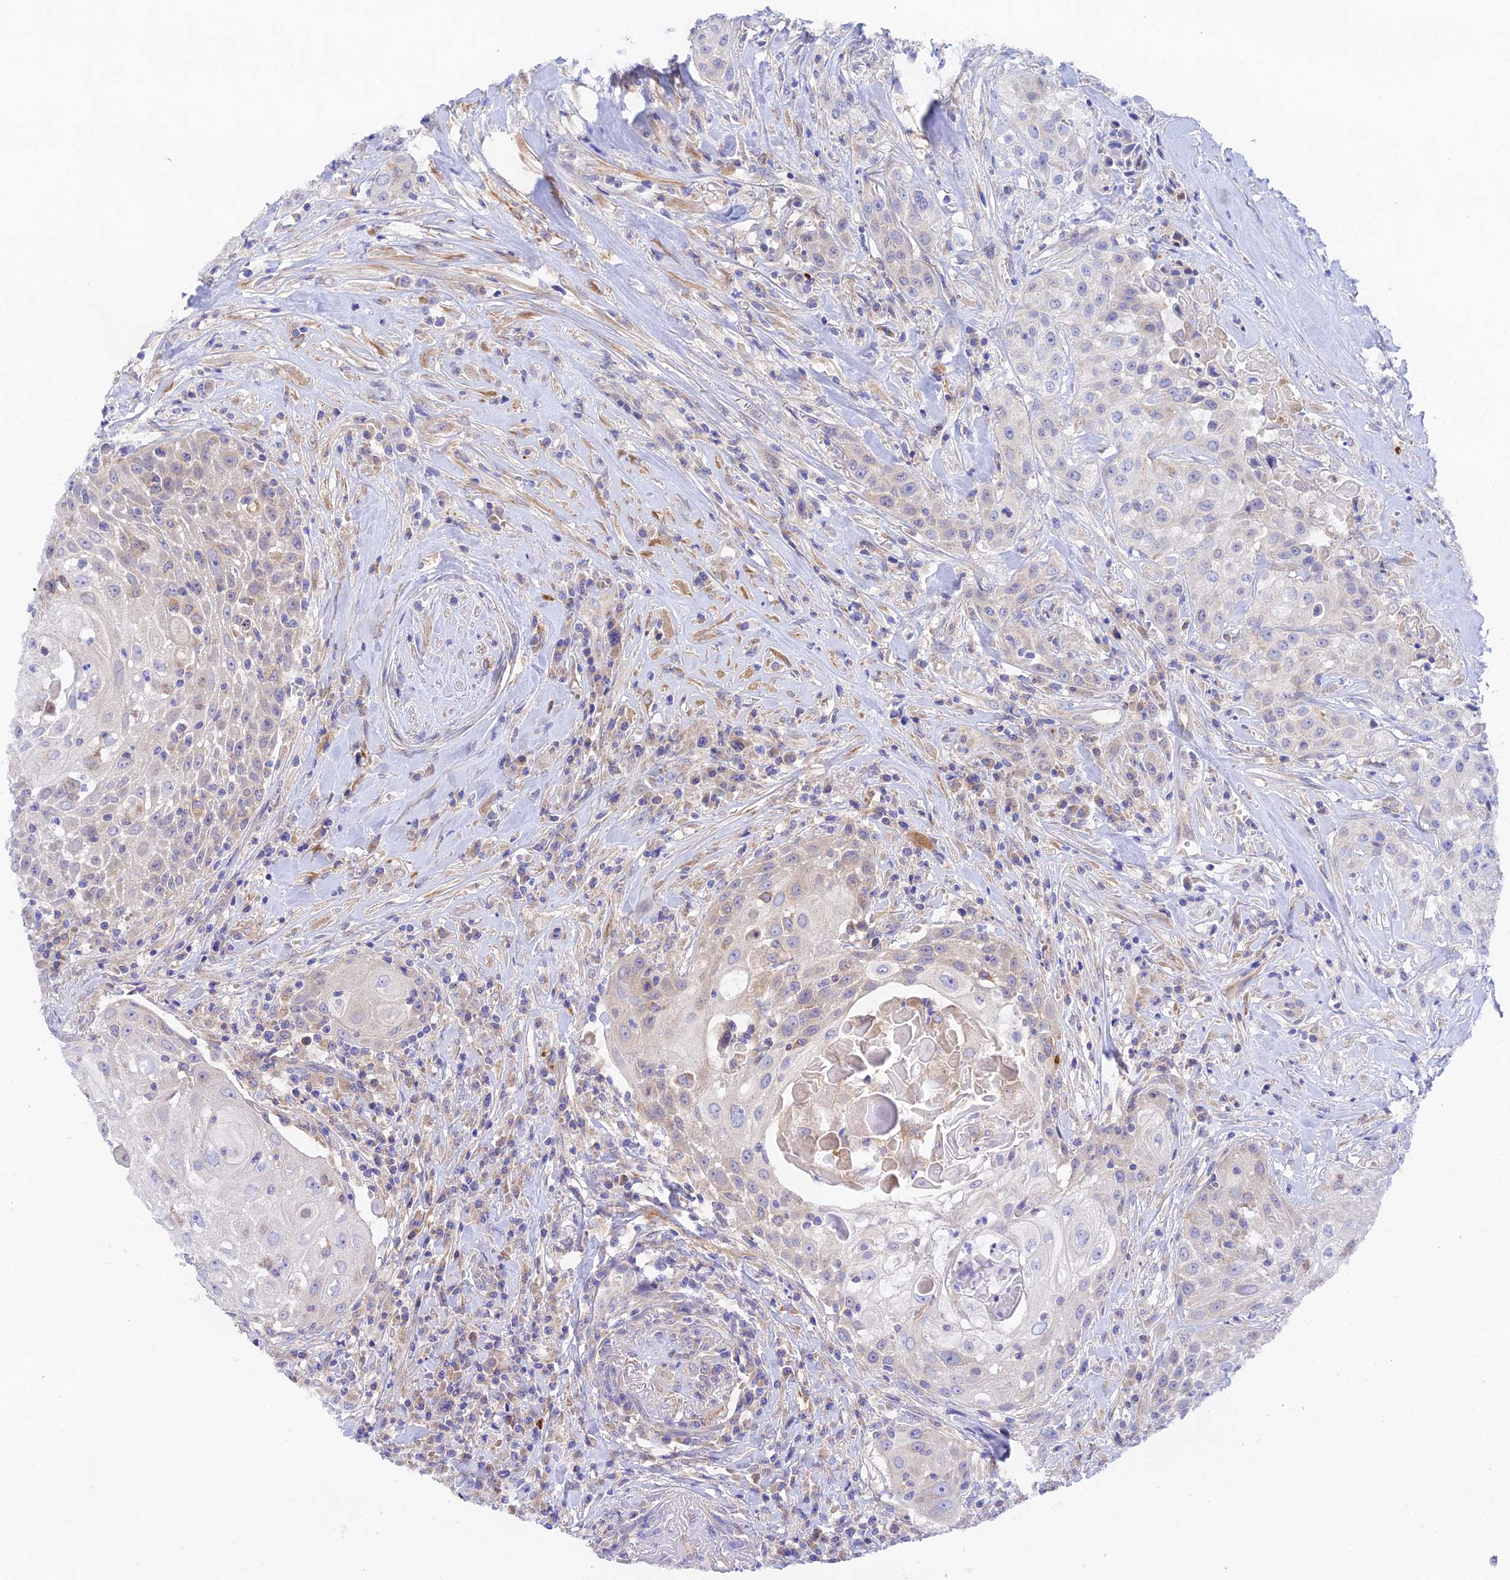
{"staining": {"intensity": "negative", "quantity": "none", "location": "none"}, "tissue": "head and neck cancer", "cell_type": "Tumor cells", "image_type": "cancer", "snomed": [{"axis": "morphology", "description": "Squamous cell carcinoma, NOS"}, {"axis": "topography", "description": "Oral tissue"}, {"axis": "topography", "description": "Head-Neck"}], "caption": "Immunohistochemical staining of squamous cell carcinoma (head and neck) displays no significant staining in tumor cells.", "gene": "RANBP6", "patient": {"sex": "female", "age": 82}}